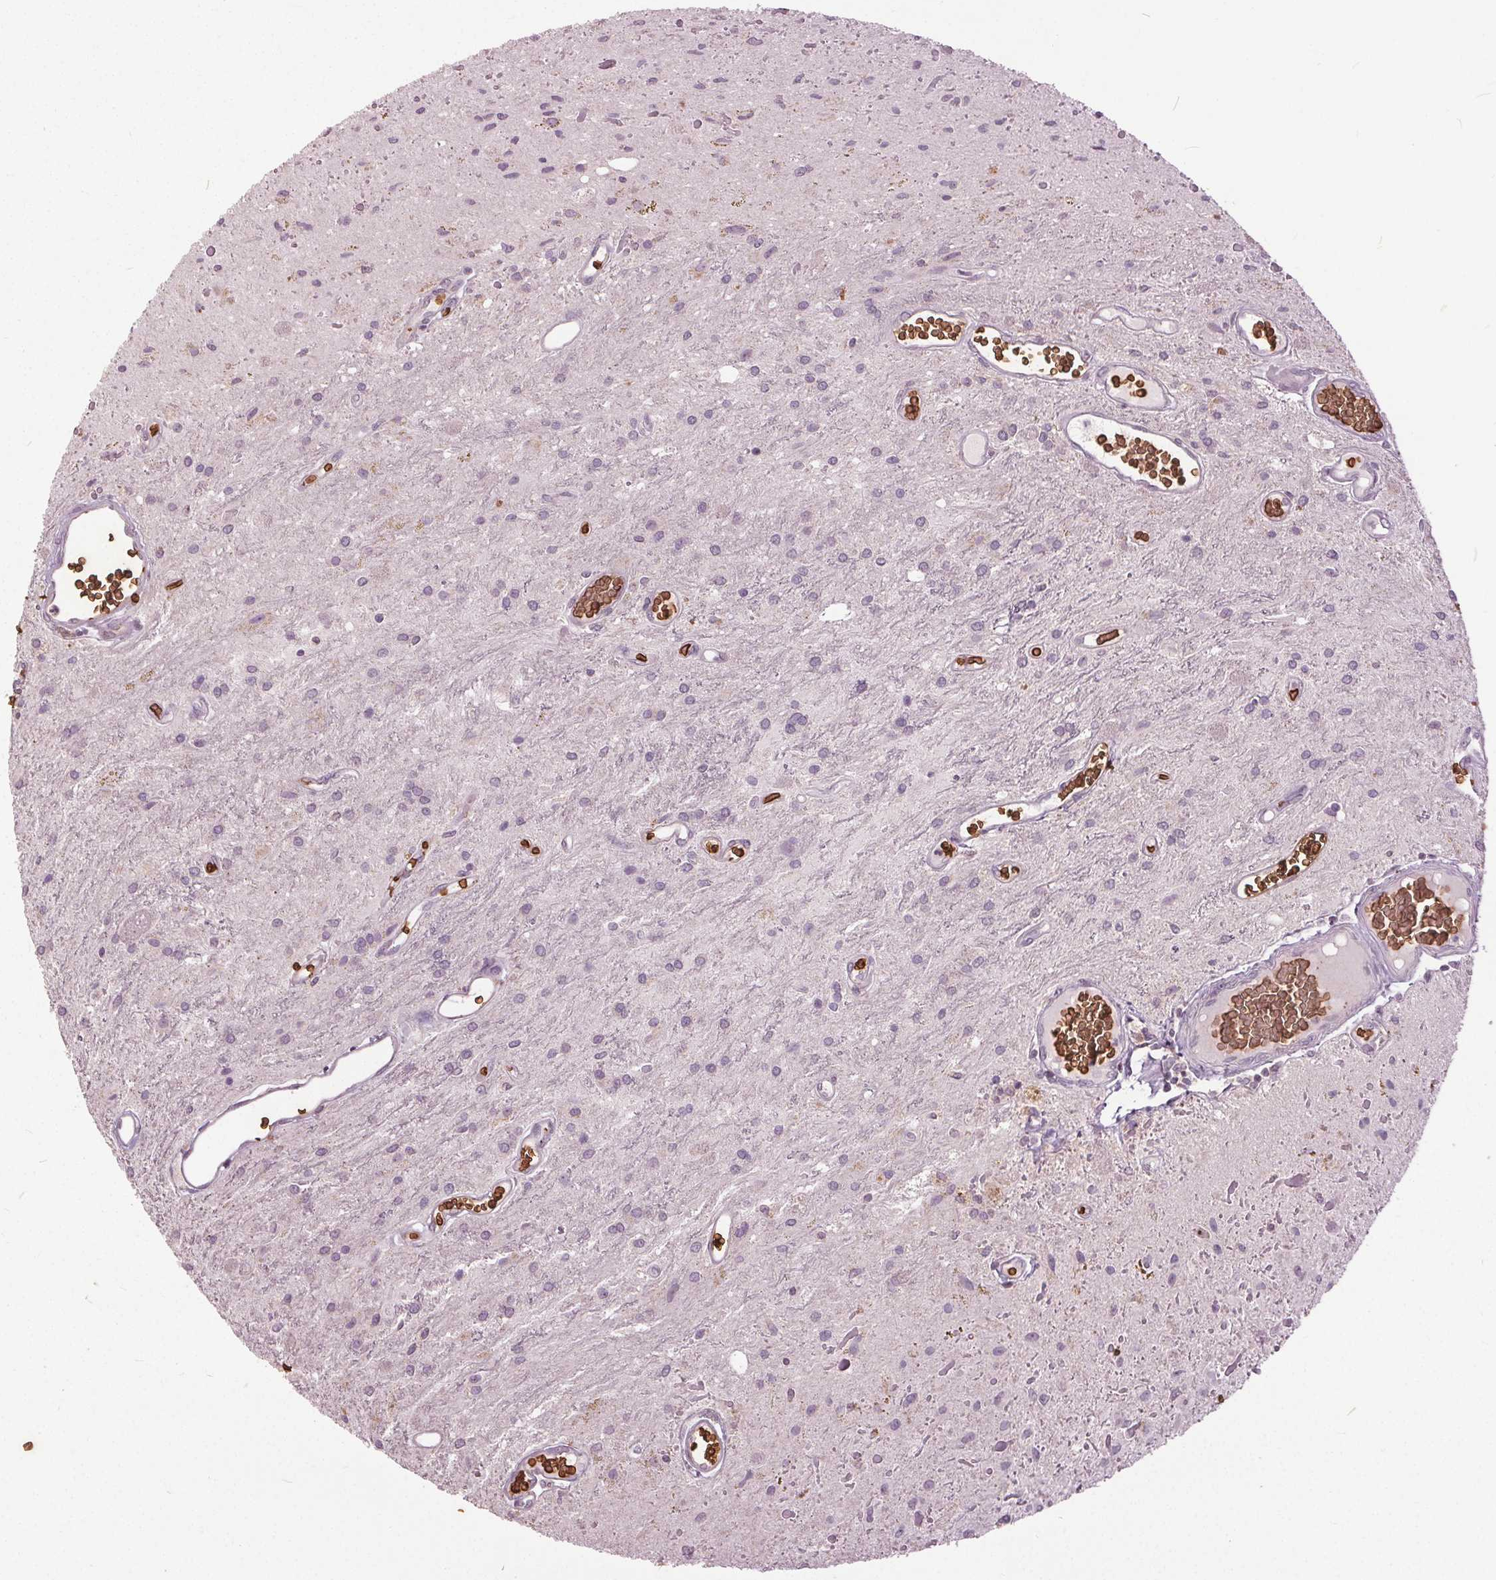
{"staining": {"intensity": "negative", "quantity": "none", "location": "none"}, "tissue": "glioma", "cell_type": "Tumor cells", "image_type": "cancer", "snomed": [{"axis": "morphology", "description": "Glioma, malignant, Low grade"}, {"axis": "topography", "description": "Cerebellum"}], "caption": "Immunohistochemistry (IHC) of human low-grade glioma (malignant) reveals no staining in tumor cells.", "gene": "SLC4A1", "patient": {"sex": "female", "age": 14}}